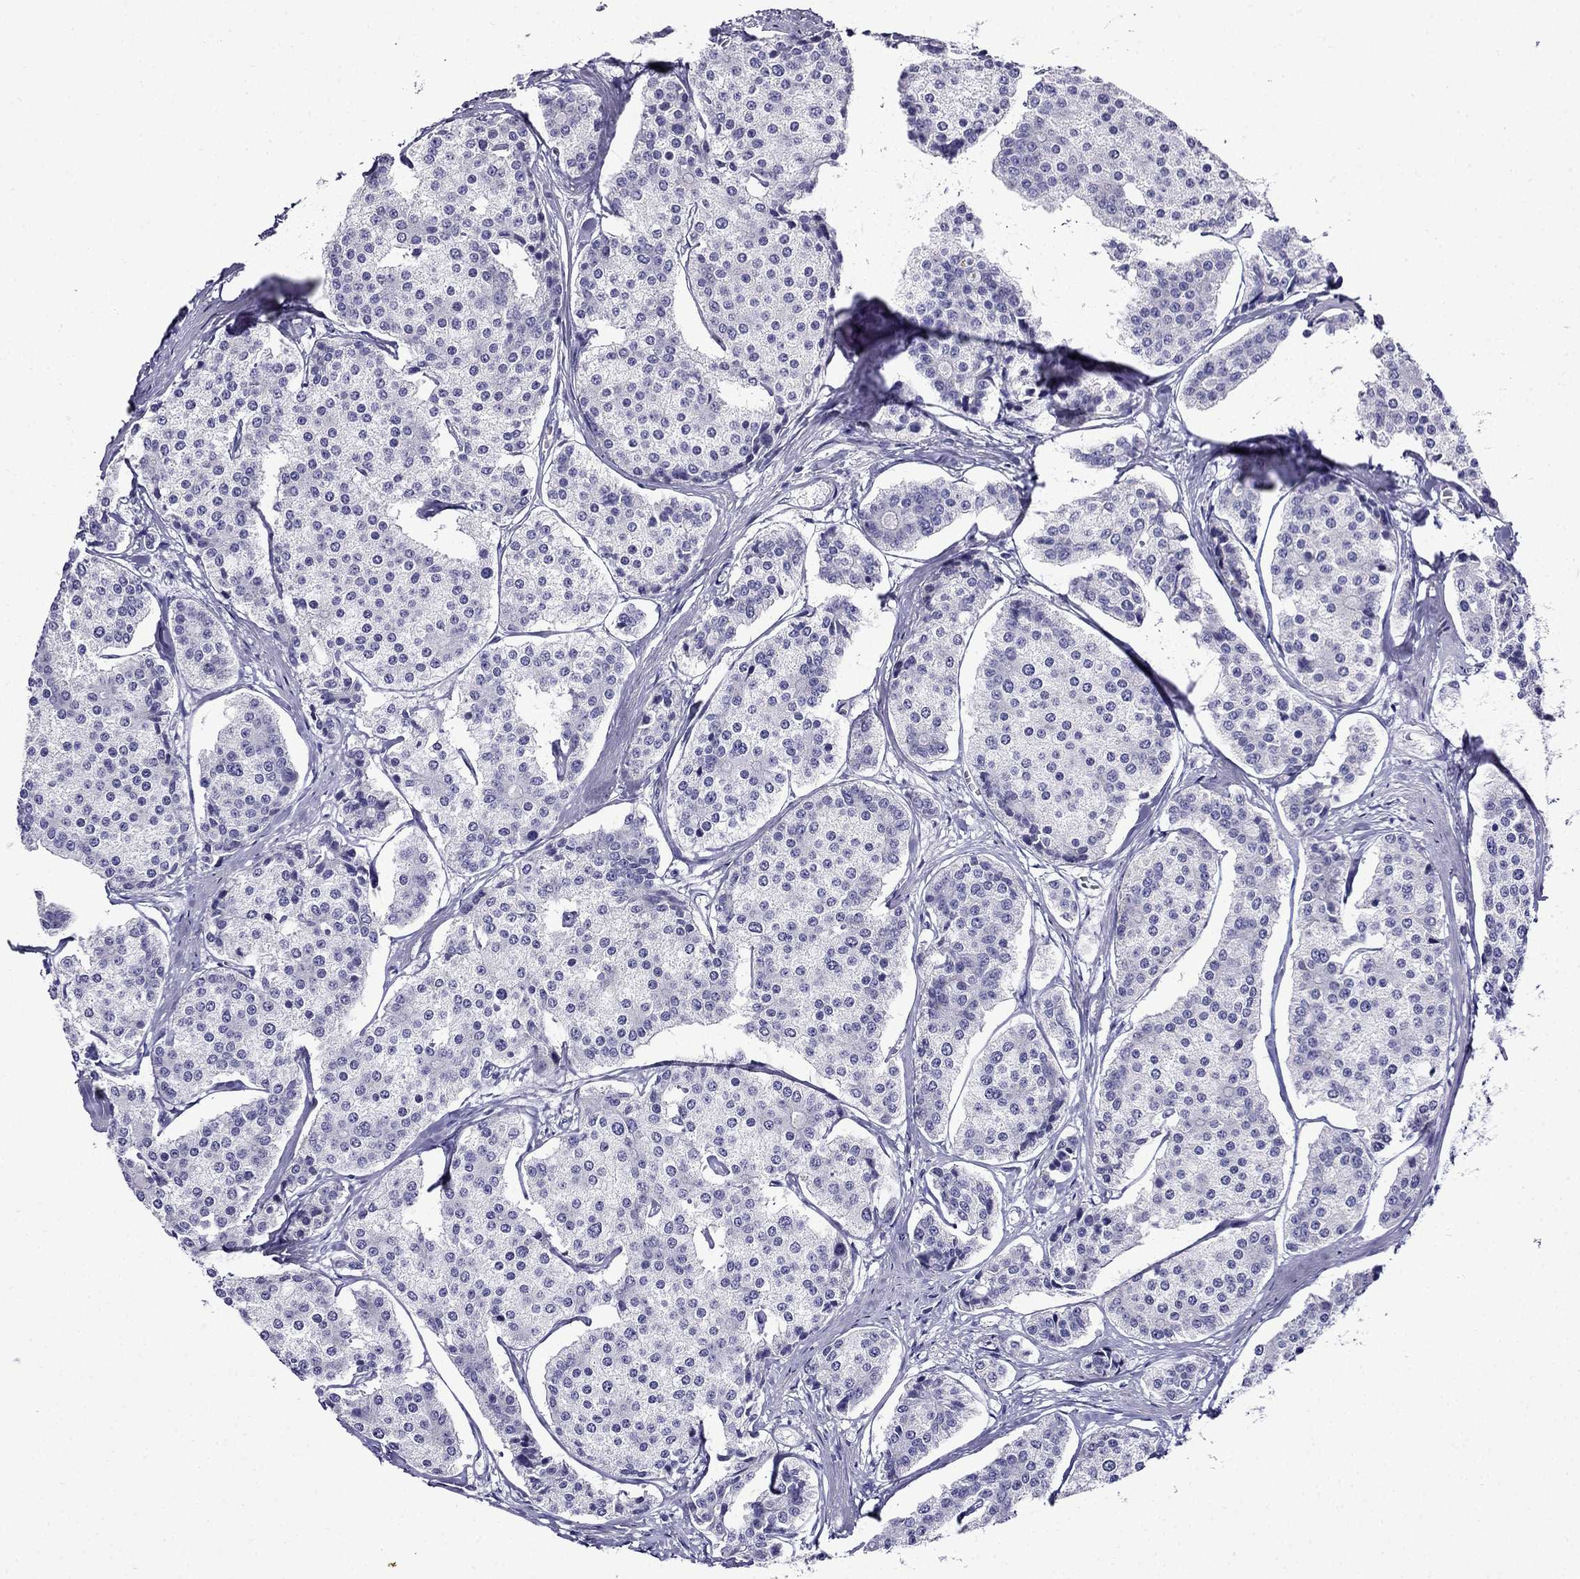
{"staining": {"intensity": "negative", "quantity": "none", "location": "none"}, "tissue": "carcinoid", "cell_type": "Tumor cells", "image_type": "cancer", "snomed": [{"axis": "morphology", "description": "Carcinoid, malignant, NOS"}, {"axis": "topography", "description": "Small intestine"}], "caption": "The micrograph reveals no significant positivity in tumor cells of carcinoid (malignant).", "gene": "ERC2", "patient": {"sex": "female", "age": 65}}